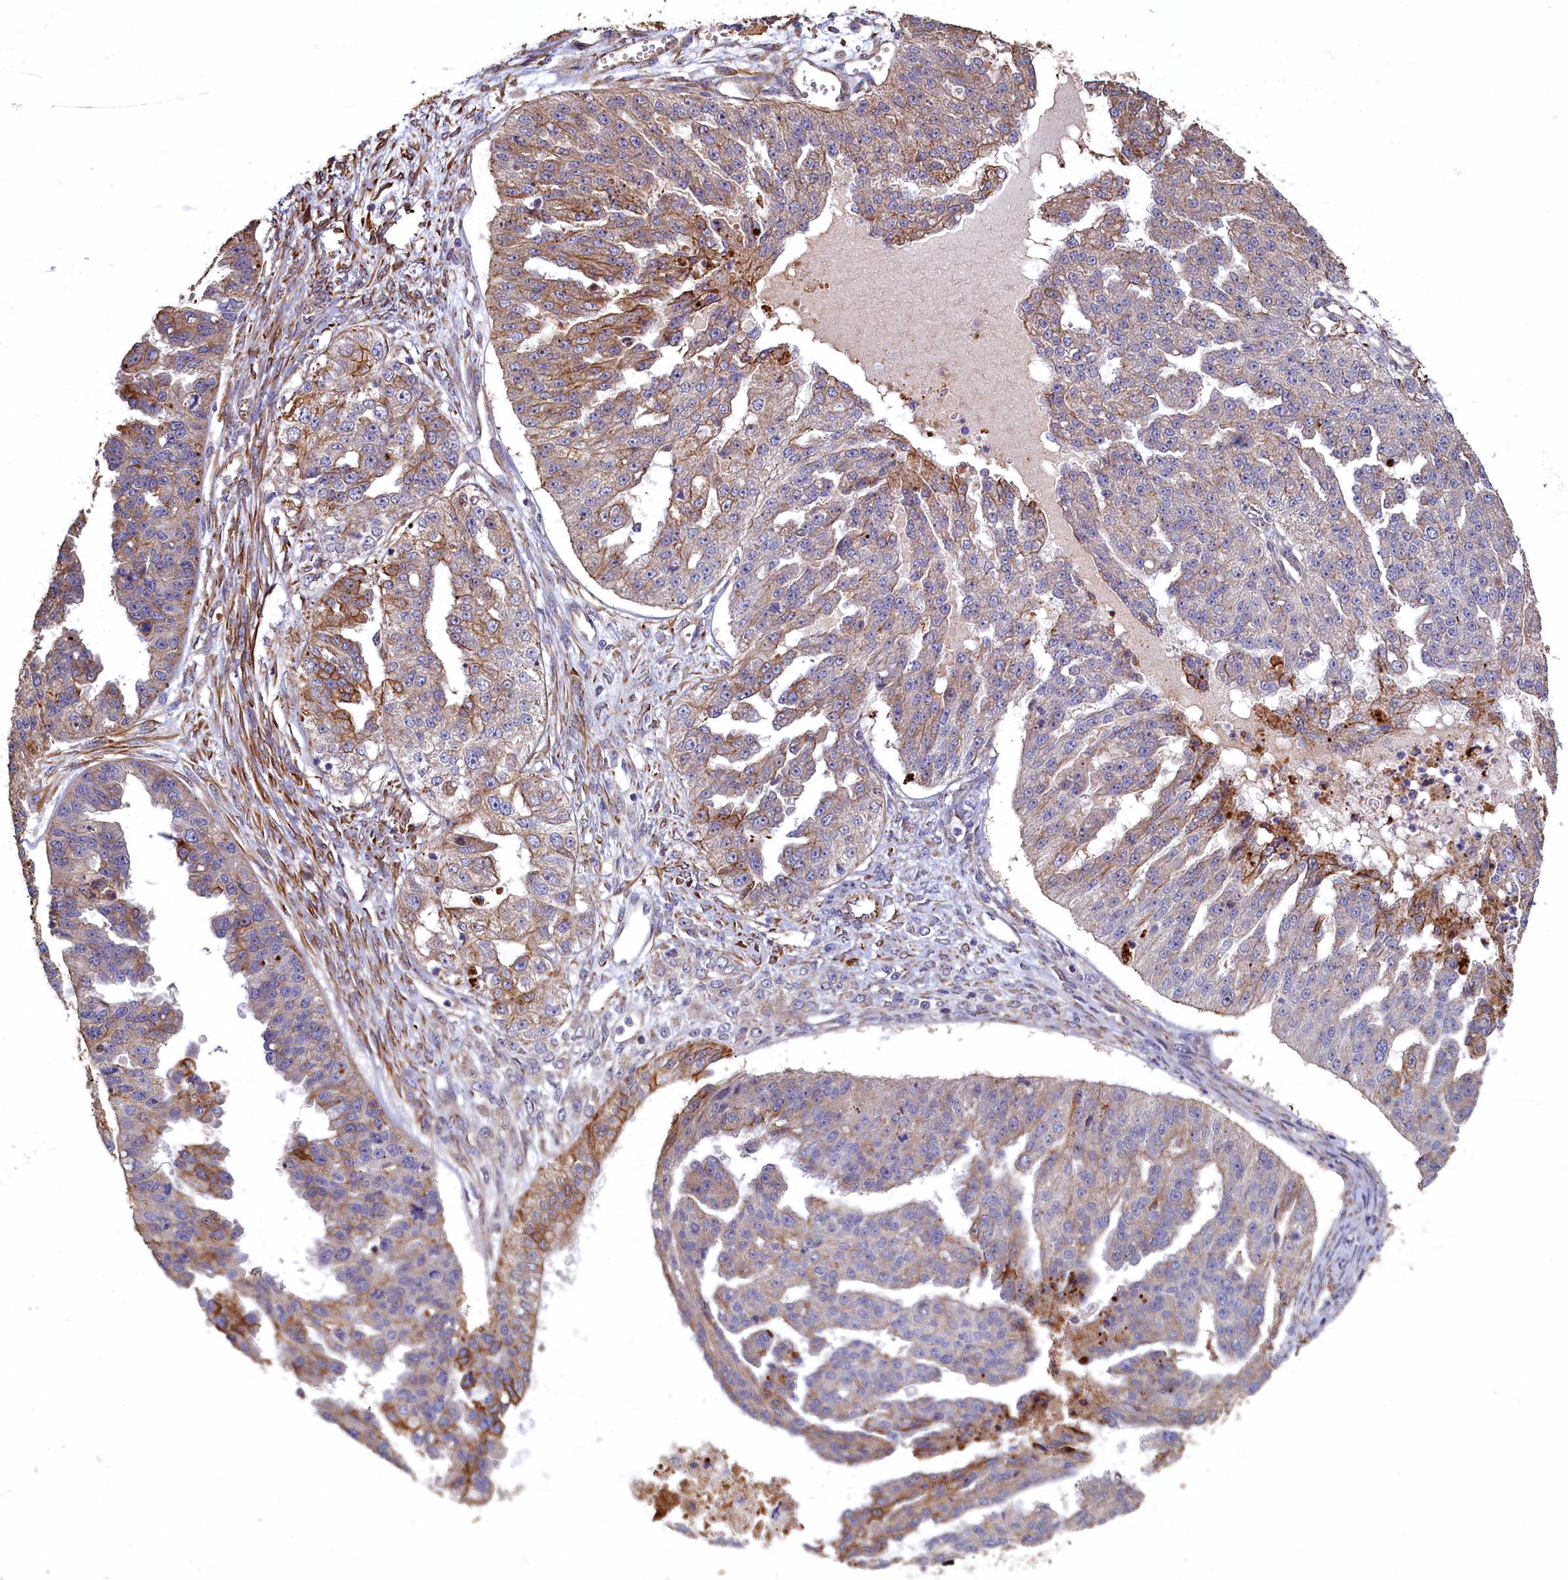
{"staining": {"intensity": "weak", "quantity": "25%-75%", "location": "cytoplasmic/membranous"}, "tissue": "ovarian cancer", "cell_type": "Tumor cells", "image_type": "cancer", "snomed": [{"axis": "morphology", "description": "Cystadenocarcinoma, serous, NOS"}, {"axis": "topography", "description": "Ovary"}], "caption": "Ovarian serous cystadenocarcinoma was stained to show a protein in brown. There is low levels of weak cytoplasmic/membranous staining in about 25%-75% of tumor cells. The protein of interest is stained brown, and the nuclei are stained in blue (DAB IHC with brightfield microscopy, high magnification).", "gene": "LRRC57", "patient": {"sex": "female", "age": 58}}